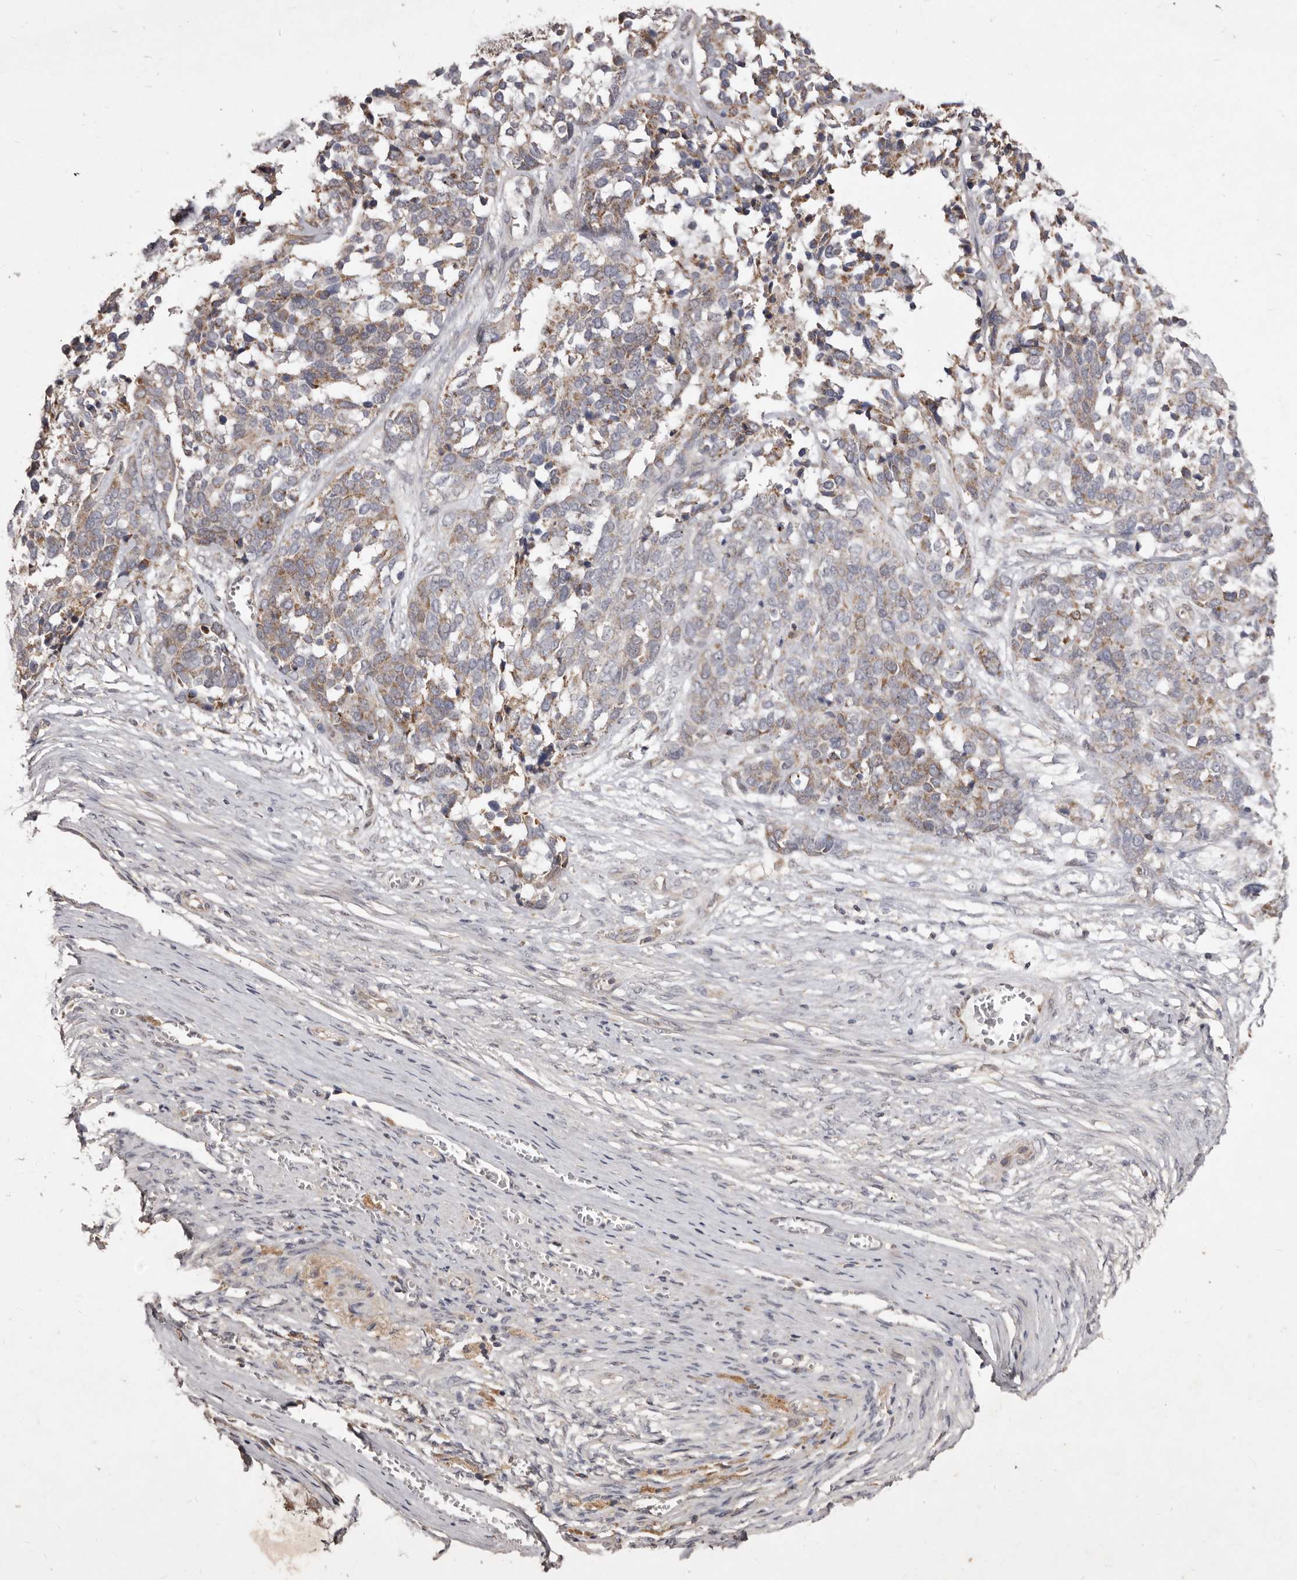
{"staining": {"intensity": "moderate", "quantity": "25%-75%", "location": "cytoplasmic/membranous"}, "tissue": "ovarian cancer", "cell_type": "Tumor cells", "image_type": "cancer", "snomed": [{"axis": "morphology", "description": "Cystadenocarcinoma, serous, NOS"}, {"axis": "topography", "description": "Ovary"}], "caption": "Brown immunohistochemical staining in ovarian serous cystadenocarcinoma shows moderate cytoplasmic/membranous expression in approximately 25%-75% of tumor cells. (IHC, brightfield microscopy, high magnification).", "gene": "FLAD1", "patient": {"sex": "female", "age": 44}}